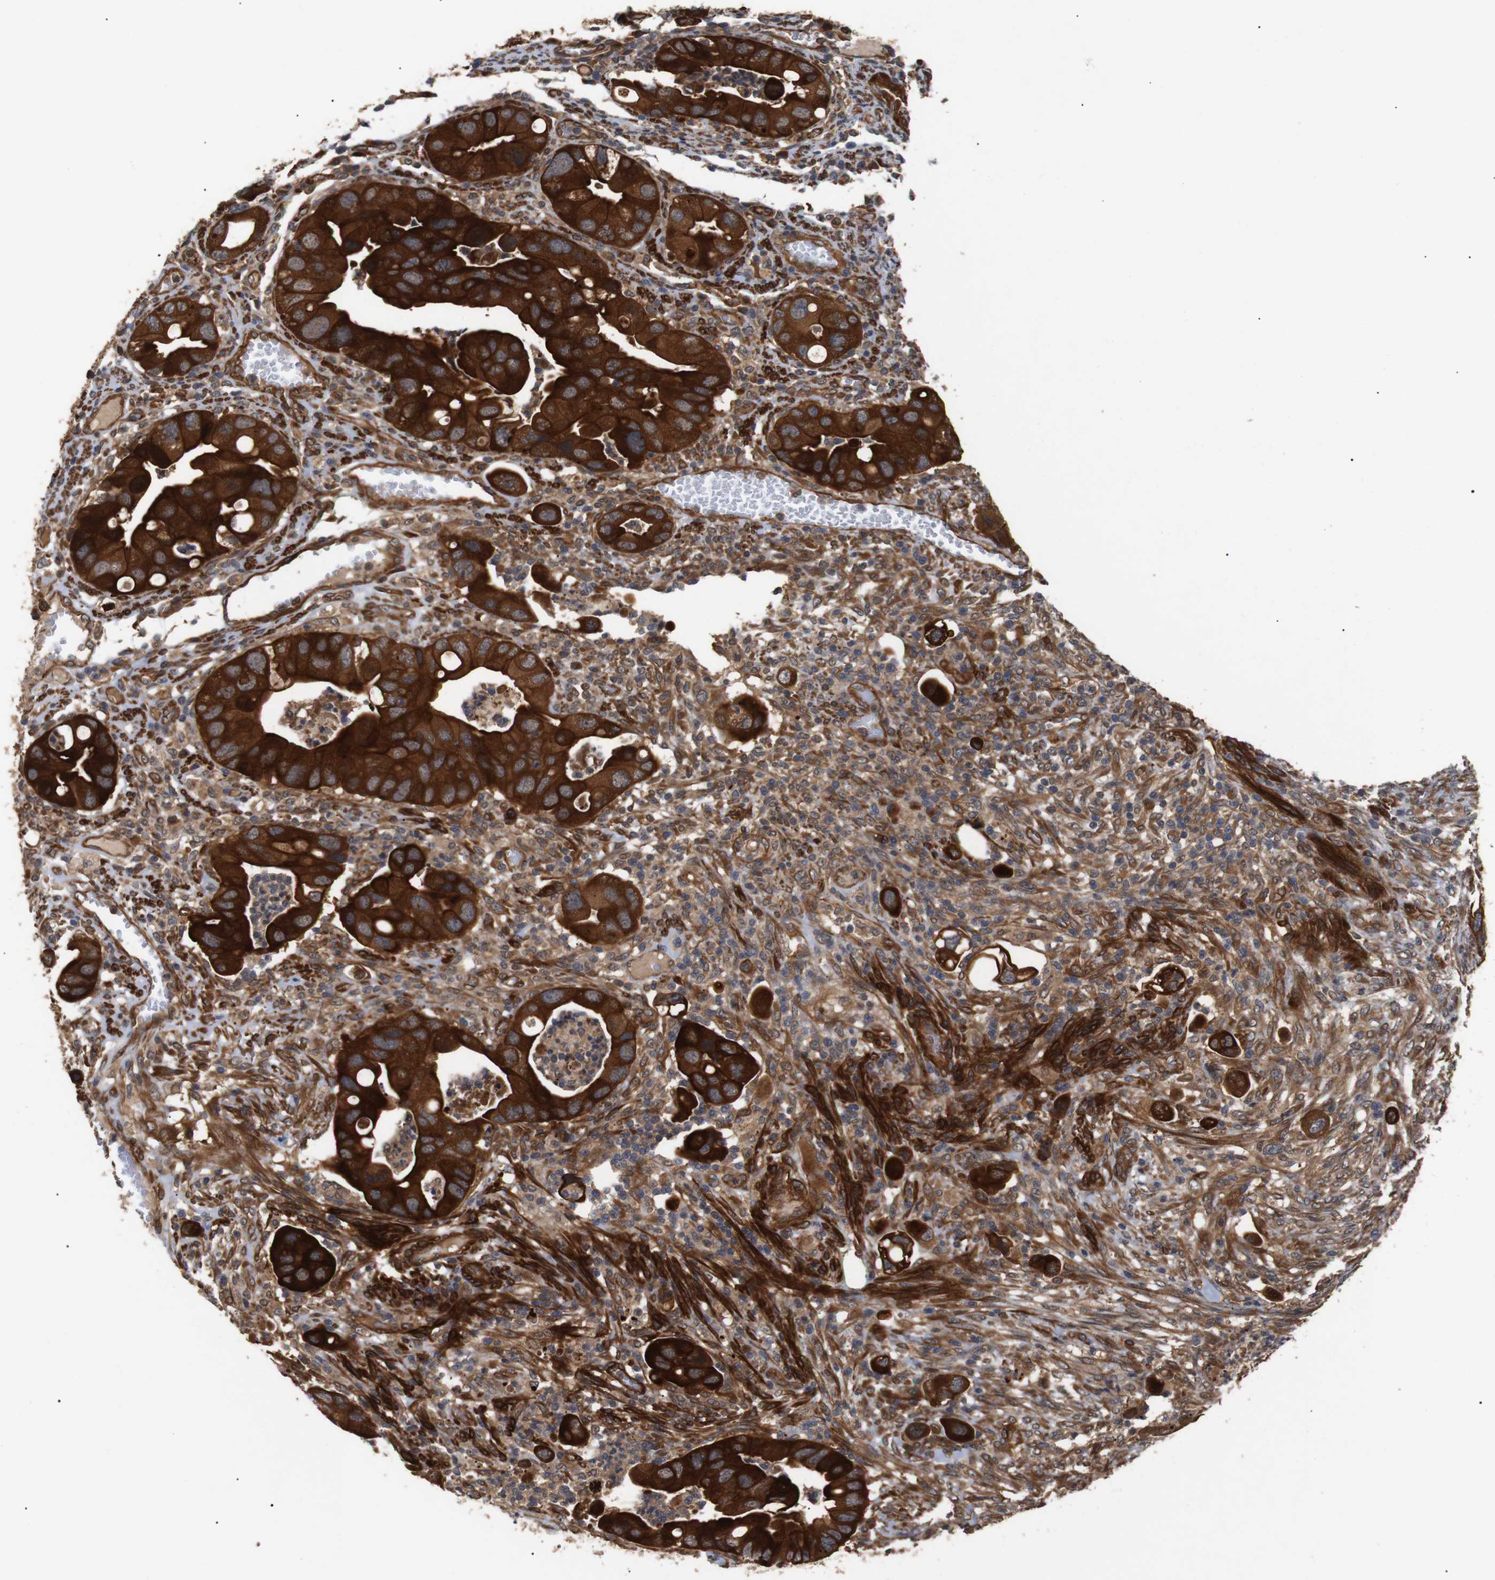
{"staining": {"intensity": "strong", "quantity": ">75%", "location": "cytoplasmic/membranous"}, "tissue": "colorectal cancer", "cell_type": "Tumor cells", "image_type": "cancer", "snomed": [{"axis": "morphology", "description": "Adenocarcinoma, NOS"}, {"axis": "topography", "description": "Rectum"}], "caption": "A micrograph of adenocarcinoma (colorectal) stained for a protein demonstrates strong cytoplasmic/membranous brown staining in tumor cells. (DAB (3,3'-diaminobenzidine) IHC with brightfield microscopy, high magnification).", "gene": "PAWR", "patient": {"sex": "female", "age": 57}}